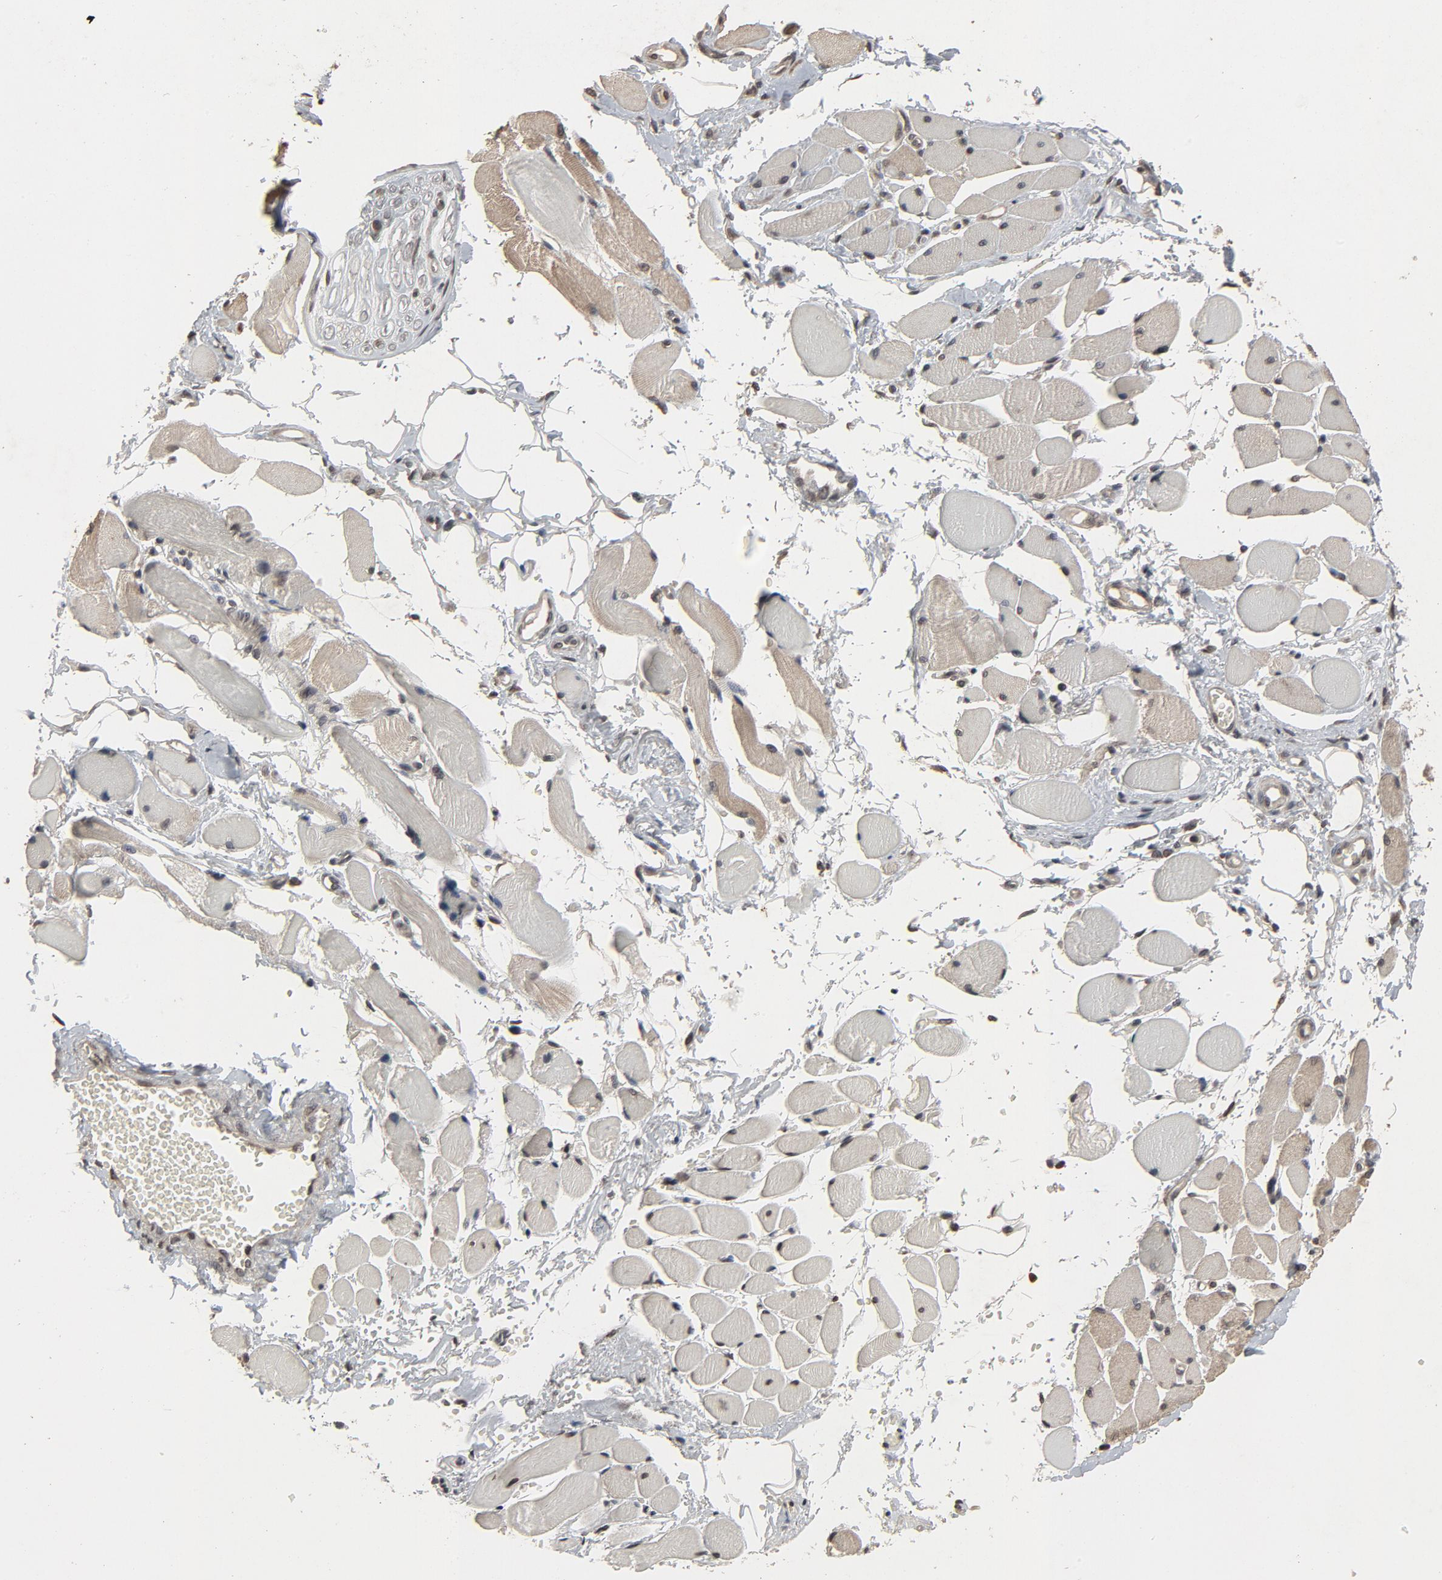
{"staining": {"intensity": "moderate", "quantity": ">75%", "location": "cytoplasmic/membranous,nuclear"}, "tissue": "adipose tissue", "cell_type": "Adipocytes", "image_type": "normal", "snomed": [{"axis": "morphology", "description": "Normal tissue, NOS"}, {"axis": "morphology", "description": "Squamous cell carcinoma, NOS"}, {"axis": "topography", "description": "Skeletal muscle"}, {"axis": "topography", "description": "Soft tissue"}, {"axis": "topography", "description": "Oral tissue"}], "caption": "Protein expression analysis of normal adipose tissue displays moderate cytoplasmic/membranous,nuclear positivity in approximately >75% of adipocytes. The protein is stained brown, and the nuclei are stained in blue (DAB (3,3'-diaminobenzidine) IHC with brightfield microscopy, high magnification).", "gene": "POM121", "patient": {"sex": "male", "age": 54}}